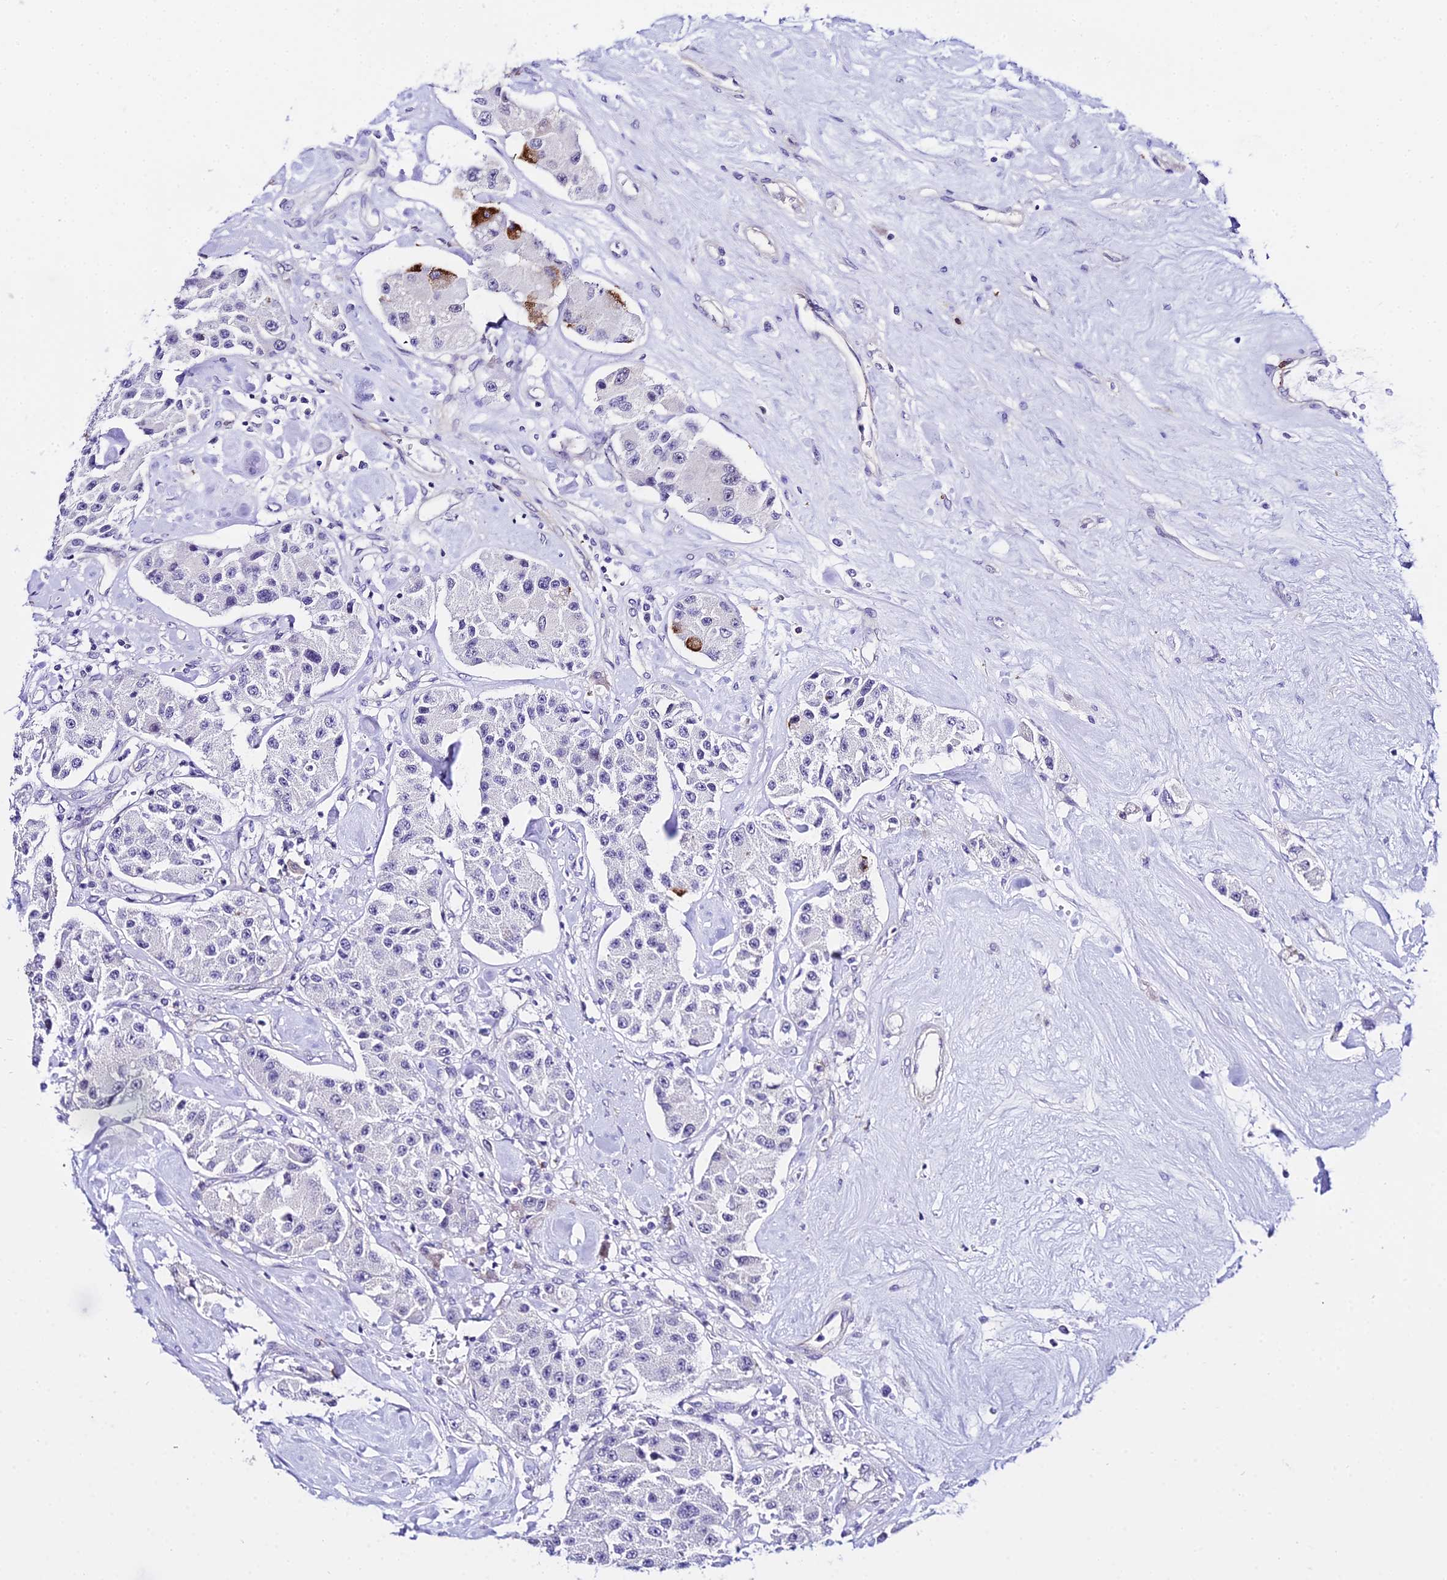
{"staining": {"intensity": "negative", "quantity": "none", "location": "none"}, "tissue": "carcinoid", "cell_type": "Tumor cells", "image_type": "cancer", "snomed": [{"axis": "morphology", "description": "Carcinoid, malignant, NOS"}, {"axis": "topography", "description": "Pancreas"}], "caption": "The IHC micrograph has no significant staining in tumor cells of malignant carcinoid tissue.", "gene": "POLR2I", "patient": {"sex": "male", "age": 41}}